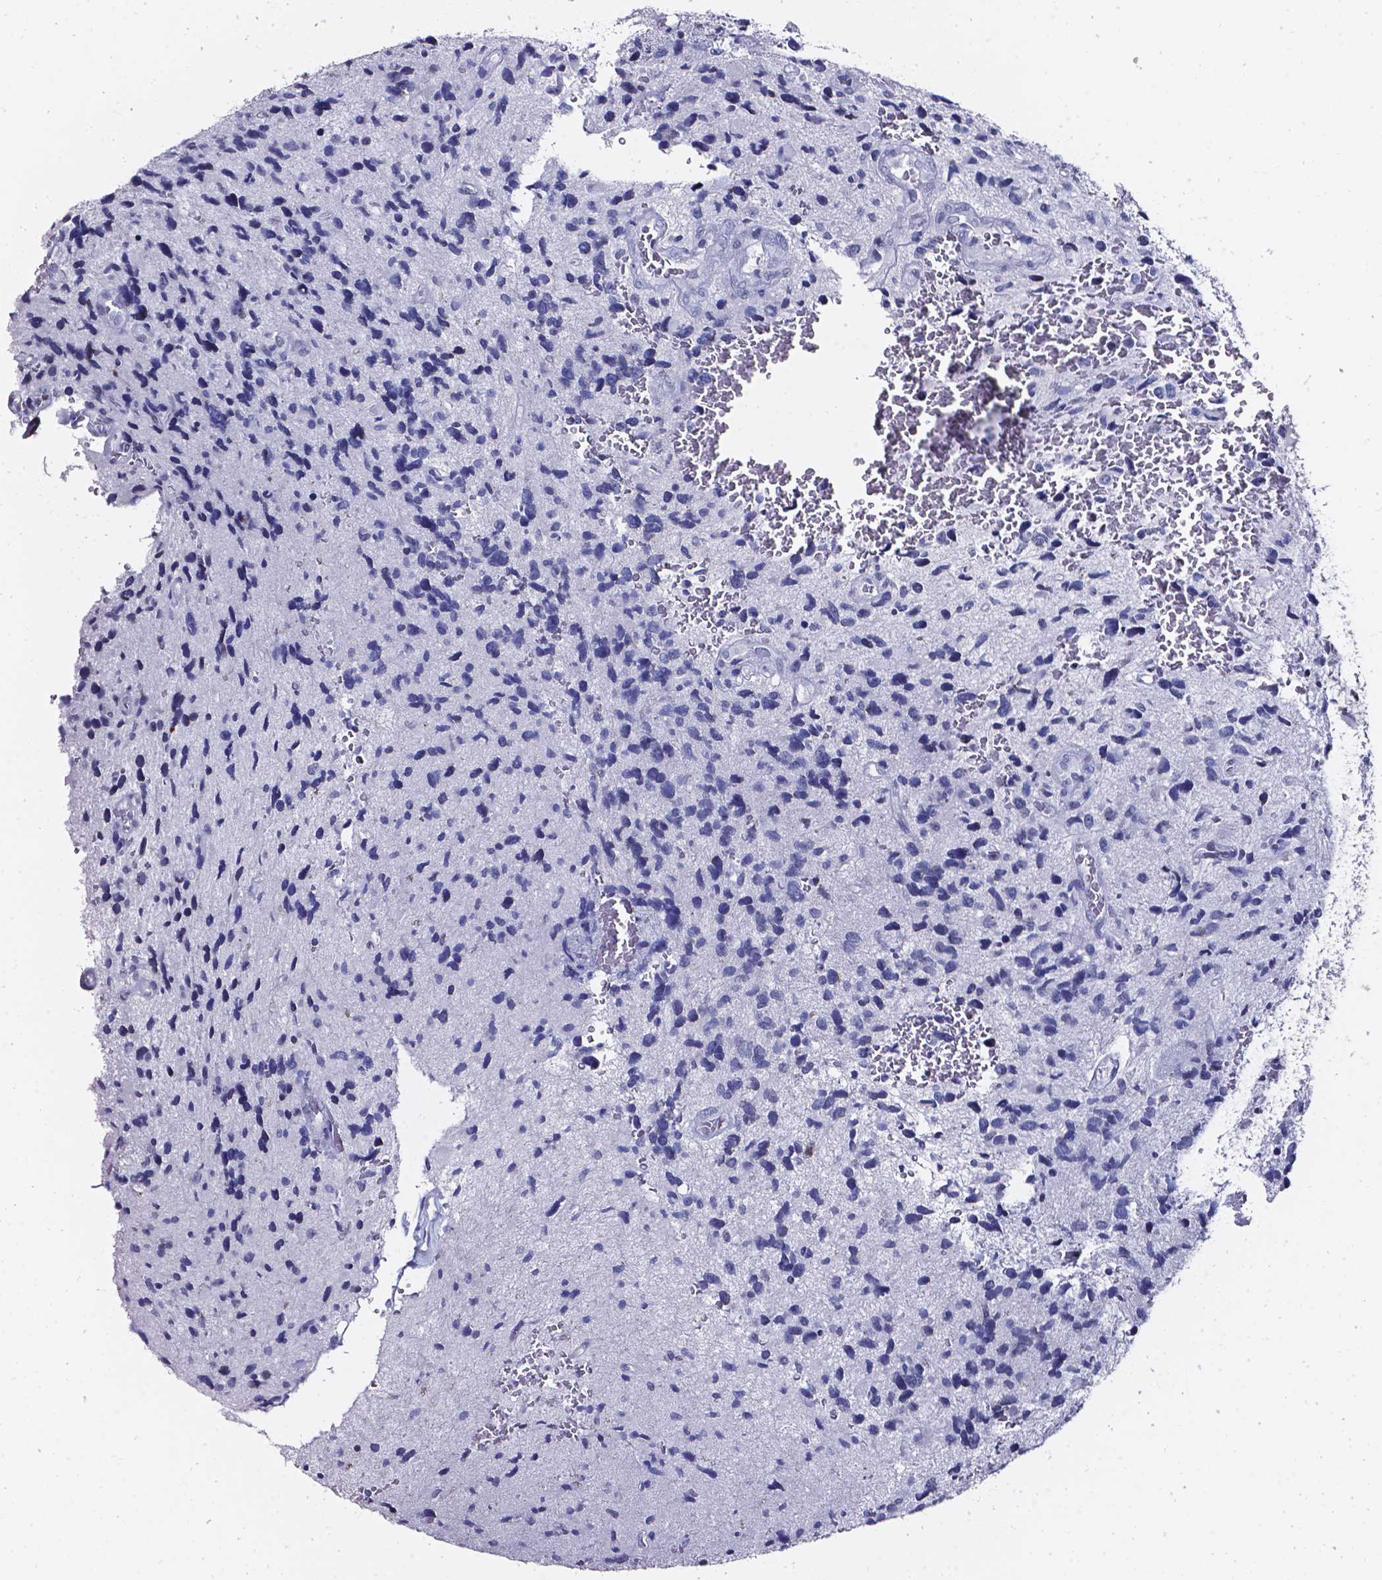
{"staining": {"intensity": "negative", "quantity": "none", "location": "none"}, "tissue": "glioma", "cell_type": "Tumor cells", "image_type": "cancer", "snomed": [{"axis": "morphology", "description": "Glioma, malignant, NOS"}, {"axis": "morphology", "description": "Glioma, malignant, High grade"}, {"axis": "topography", "description": "Brain"}], "caption": "Immunohistochemistry (IHC) of human glioma shows no staining in tumor cells.", "gene": "AKR1B10", "patient": {"sex": "female", "age": 71}}